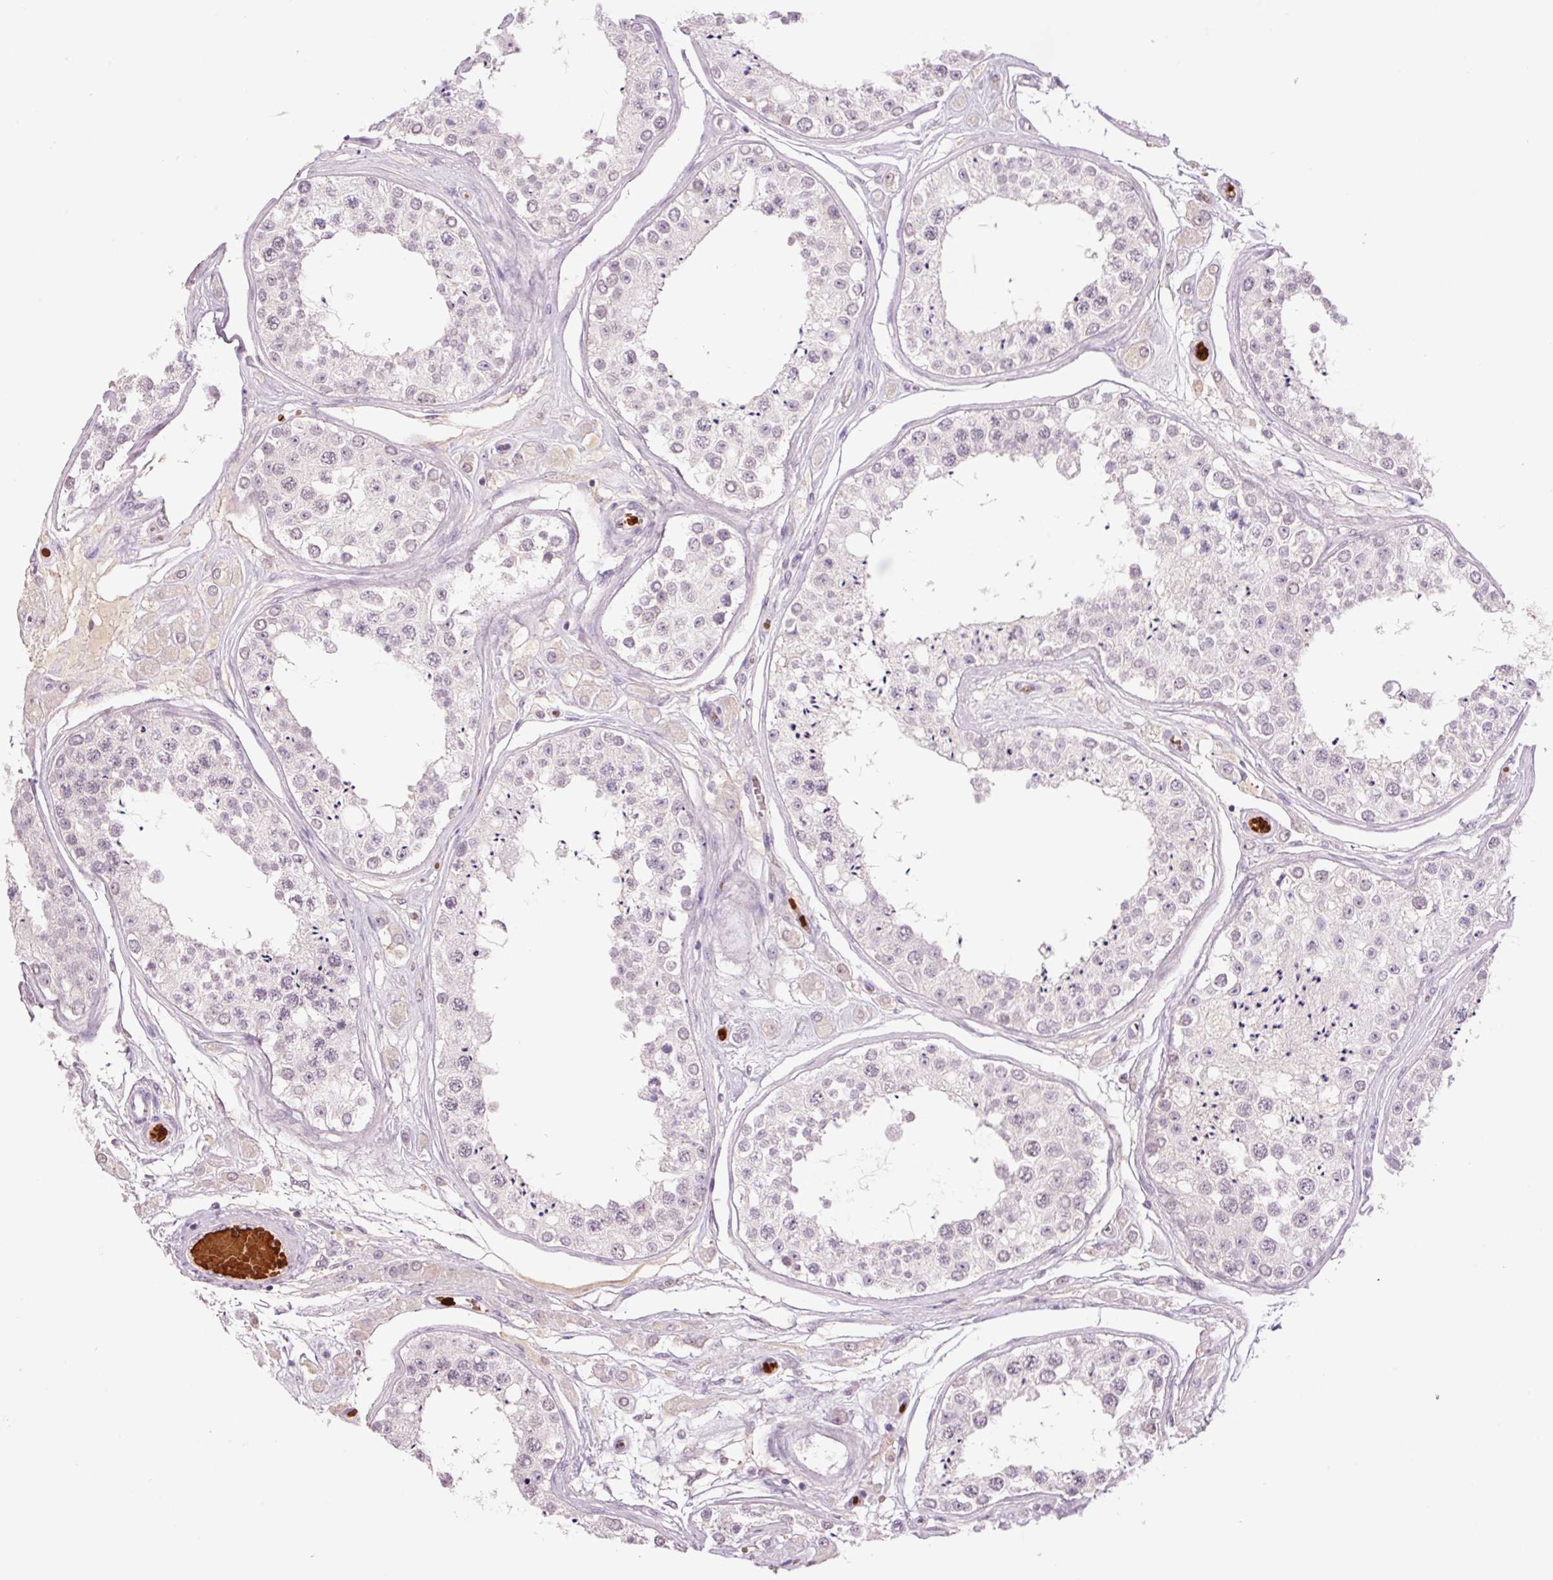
{"staining": {"intensity": "weak", "quantity": "25%-75%", "location": "nuclear"}, "tissue": "testis", "cell_type": "Cells in seminiferous ducts", "image_type": "normal", "snomed": [{"axis": "morphology", "description": "Normal tissue, NOS"}, {"axis": "topography", "description": "Testis"}], "caption": "High-magnification brightfield microscopy of unremarkable testis stained with DAB (3,3'-diaminobenzidine) (brown) and counterstained with hematoxylin (blue). cells in seminiferous ducts exhibit weak nuclear expression is seen in about25%-75% of cells.", "gene": "LY6G6D", "patient": {"sex": "male", "age": 25}}